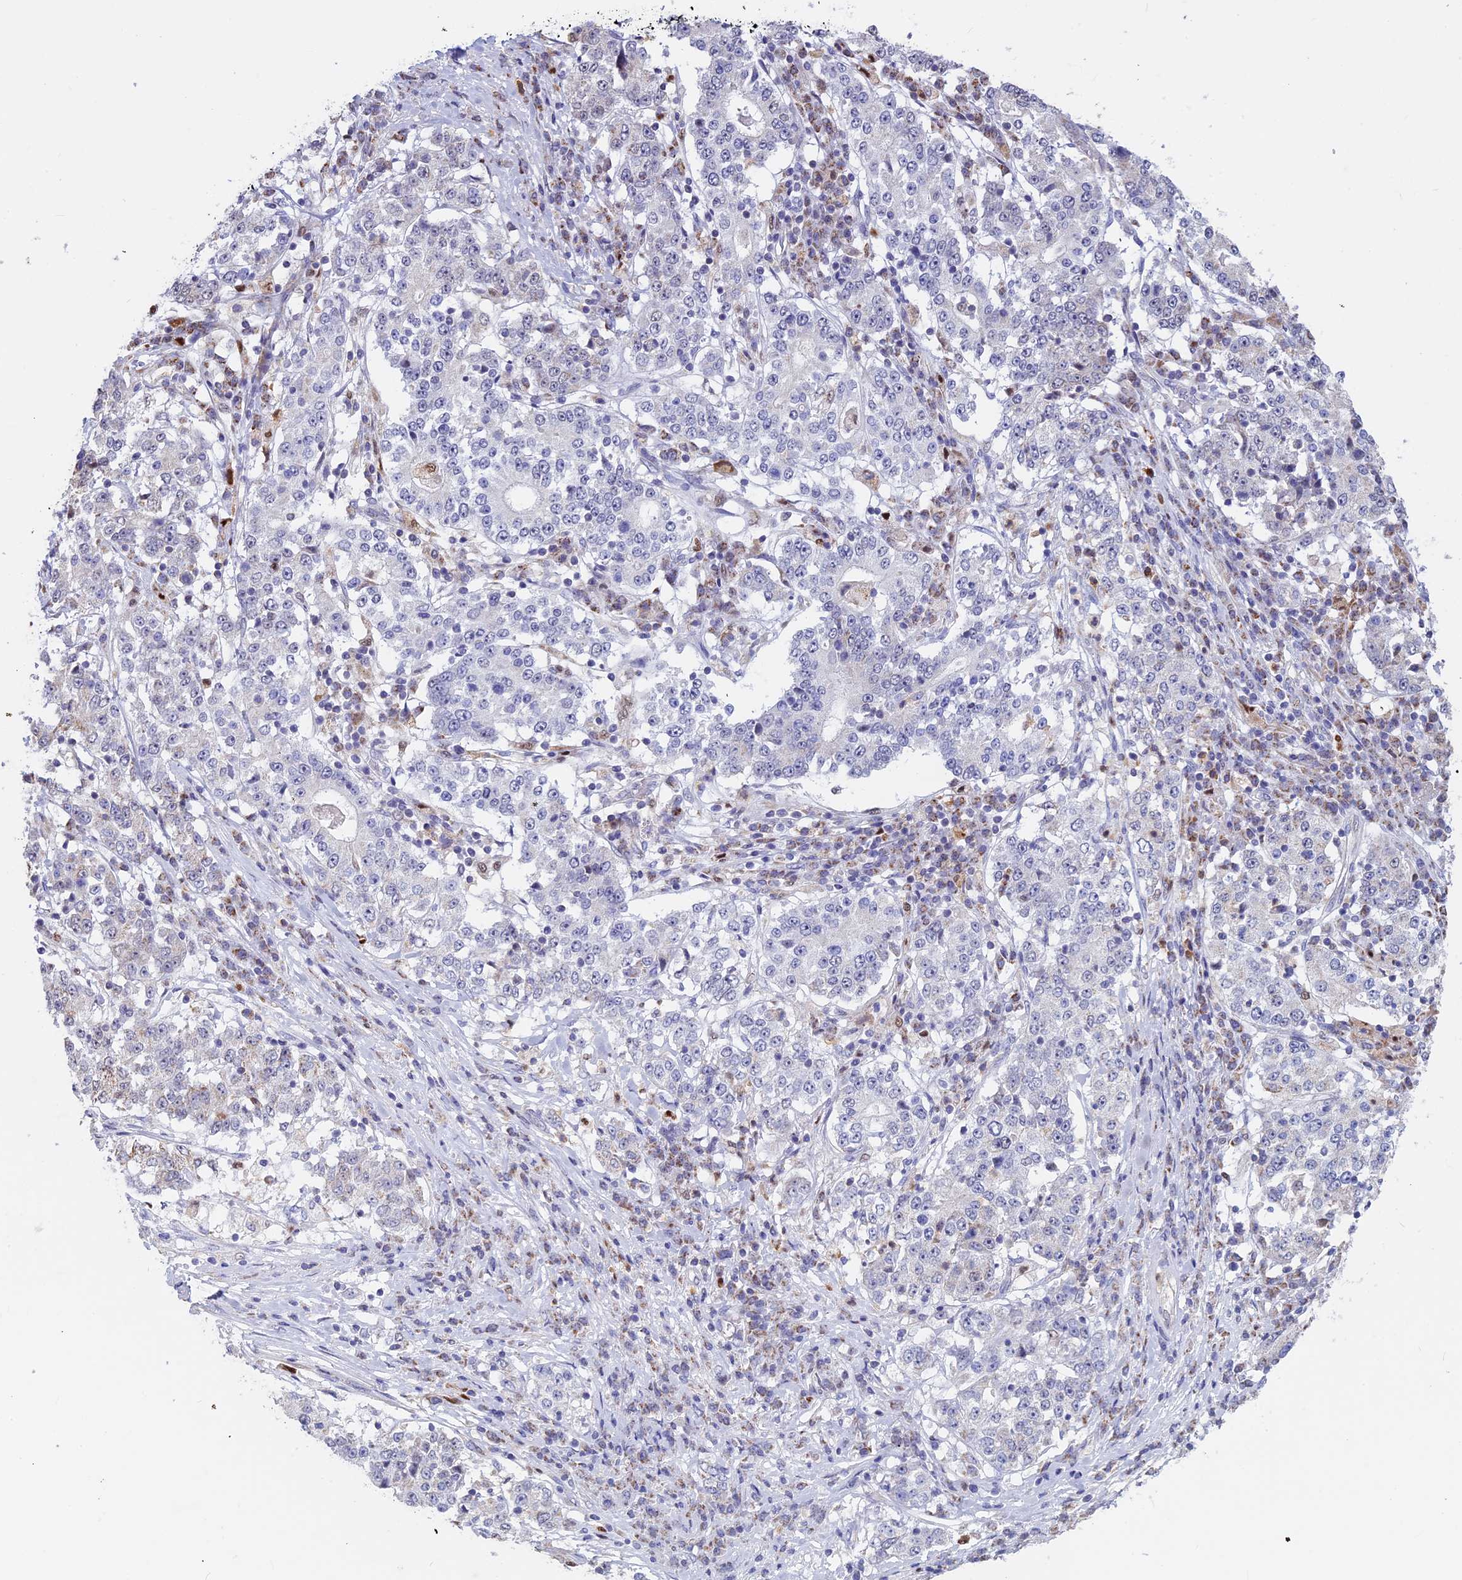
{"staining": {"intensity": "negative", "quantity": "none", "location": "none"}, "tissue": "stomach cancer", "cell_type": "Tumor cells", "image_type": "cancer", "snomed": [{"axis": "morphology", "description": "Adenocarcinoma, NOS"}, {"axis": "topography", "description": "Stomach"}], "caption": "Tumor cells are negative for protein expression in human adenocarcinoma (stomach). The staining was performed using DAB (3,3'-diaminobenzidine) to visualize the protein expression in brown, while the nuclei were stained in blue with hematoxylin (Magnification: 20x).", "gene": "ACSS1", "patient": {"sex": "male", "age": 59}}